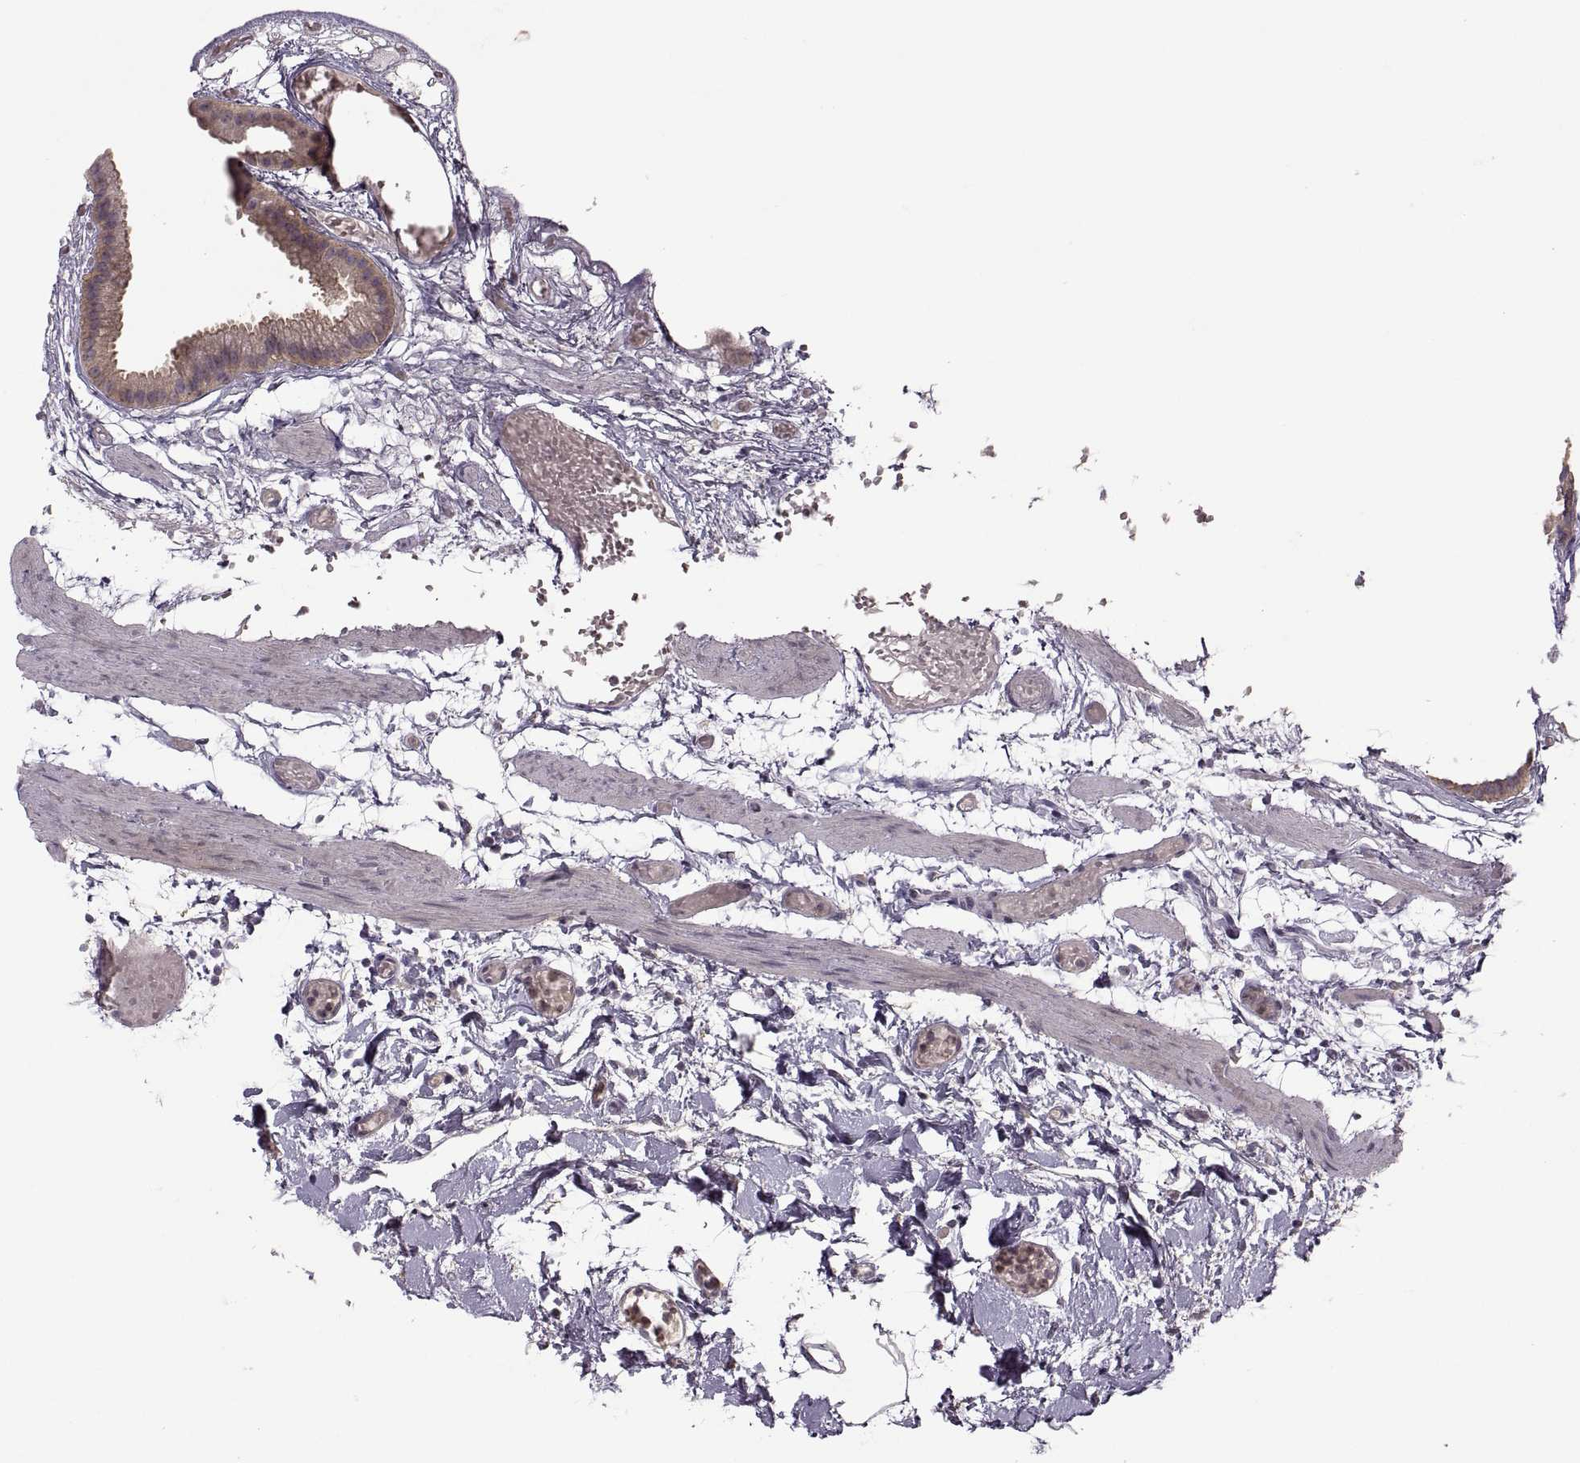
{"staining": {"intensity": "moderate", "quantity": ">75%", "location": "cytoplasmic/membranous"}, "tissue": "gallbladder", "cell_type": "Glandular cells", "image_type": "normal", "snomed": [{"axis": "morphology", "description": "Normal tissue, NOS"}, {"axis": "topography", "description": "Gallbladder"}], "caption": "An immunohistochemistry (IHC) image of unremarkable tissue is shown. Protein staining in brown shows moderate cytoplasmic/membranous positivity in gallbladder within glandular cells.", "gene": "PIERCE1", "patient": {"sex": "female", "age": 45}}